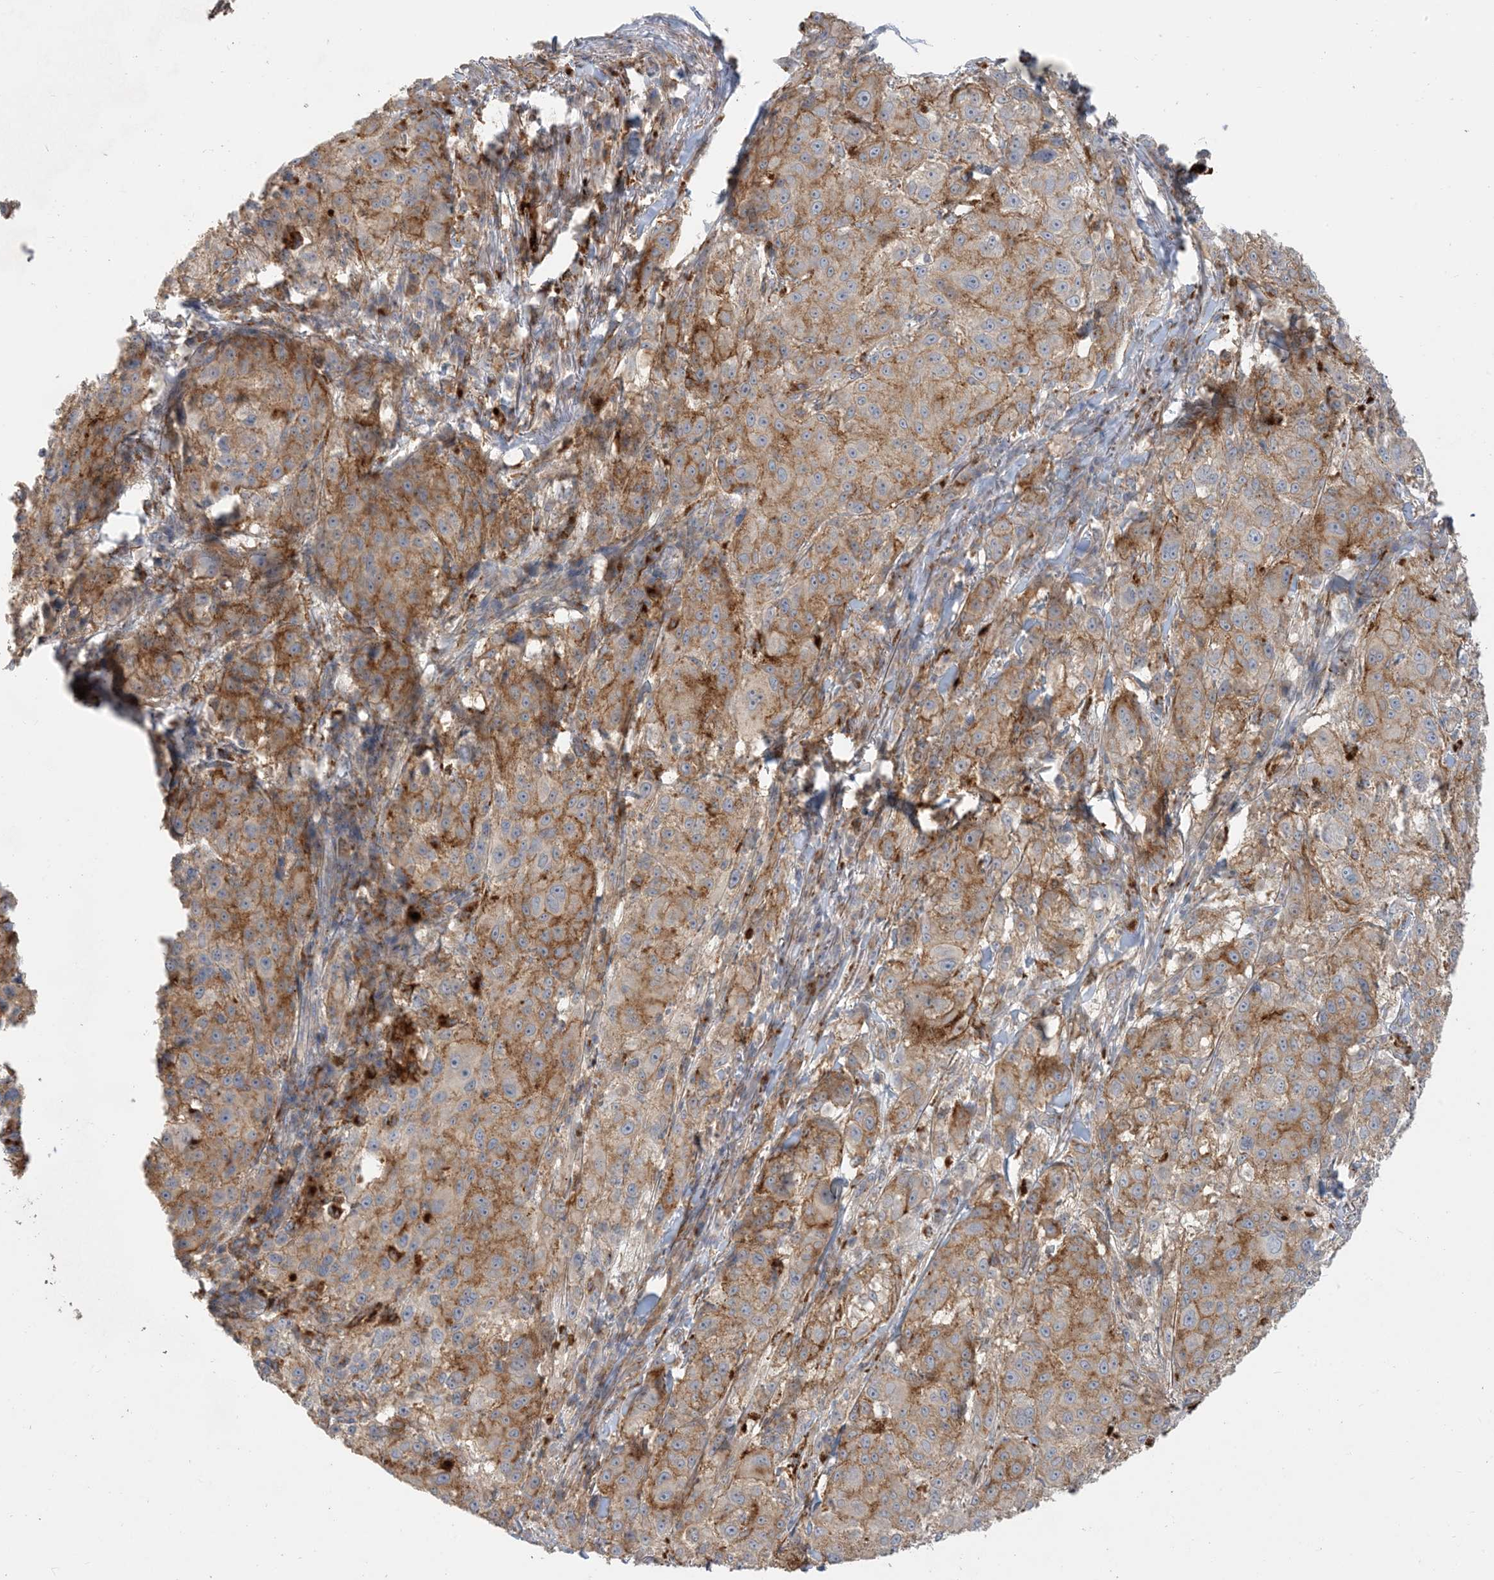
{"staining": {"intensity": "weak", "quantity": ">75%", "location": "cytoplasmic/membranous"}, "tissue": "melanoma", "cell_type": "Tumor cells", "image_type": "cancer", "snomed": [{"axis": "morphology", "description": "Necrosis, NOS"}, {"axis": "morphology", "description": "Malignant melanoma, NOS"}, {"axis": "topography", "description": "Skin"}], "caption": "Protein expression by immunohistochemistry (IHC) displays weak cytoplasmic/membranous positivity in about >75% of tumor cells in melanoma.", "gene": "SPPL2A", "patient": {"sex": "female", "age": 87}}